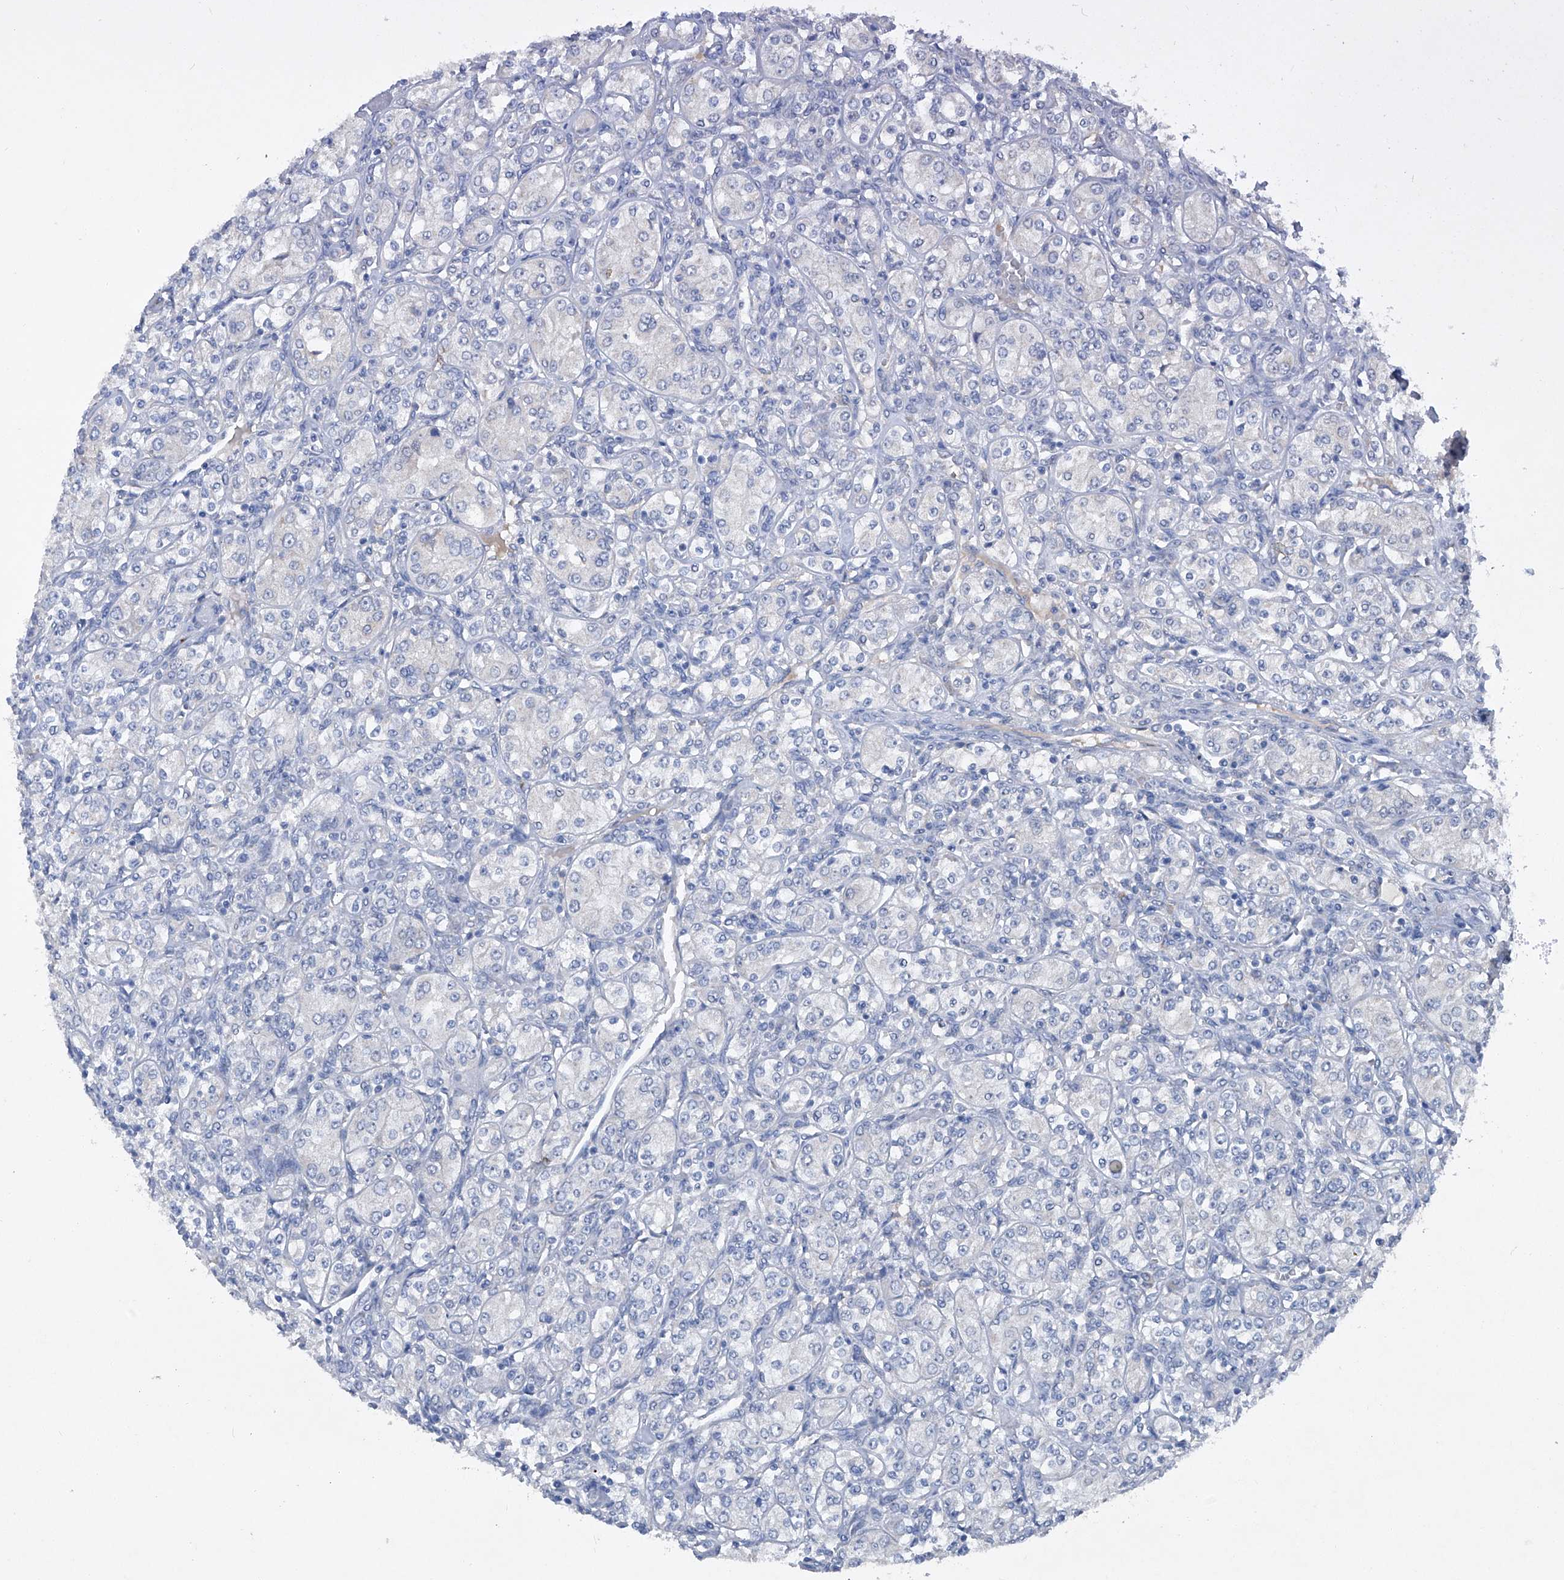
{"staining": {"intensity": "negative", "quantity": "none", "location": "none"}, "tissue": "renal cancer", "cell_type": "Tumor cells", "image_type": "cancer", "snomed": [{"axis": "morphology", "description": "Adenocarcinoma, NOS"}, {"axis": "topography", "description": "Kidney"}], "caption": "Tumor cells are negative for brown protein staining in renal adenocarcinoma. (Stains: DAB (3,3'-diaminobenzidine) IHC with hematoxylin counter stain, Microscopy: brightfield microscopy at high magnification).", "gene": "PCSK5", "patient": {"sex": "male", "age": 77}}